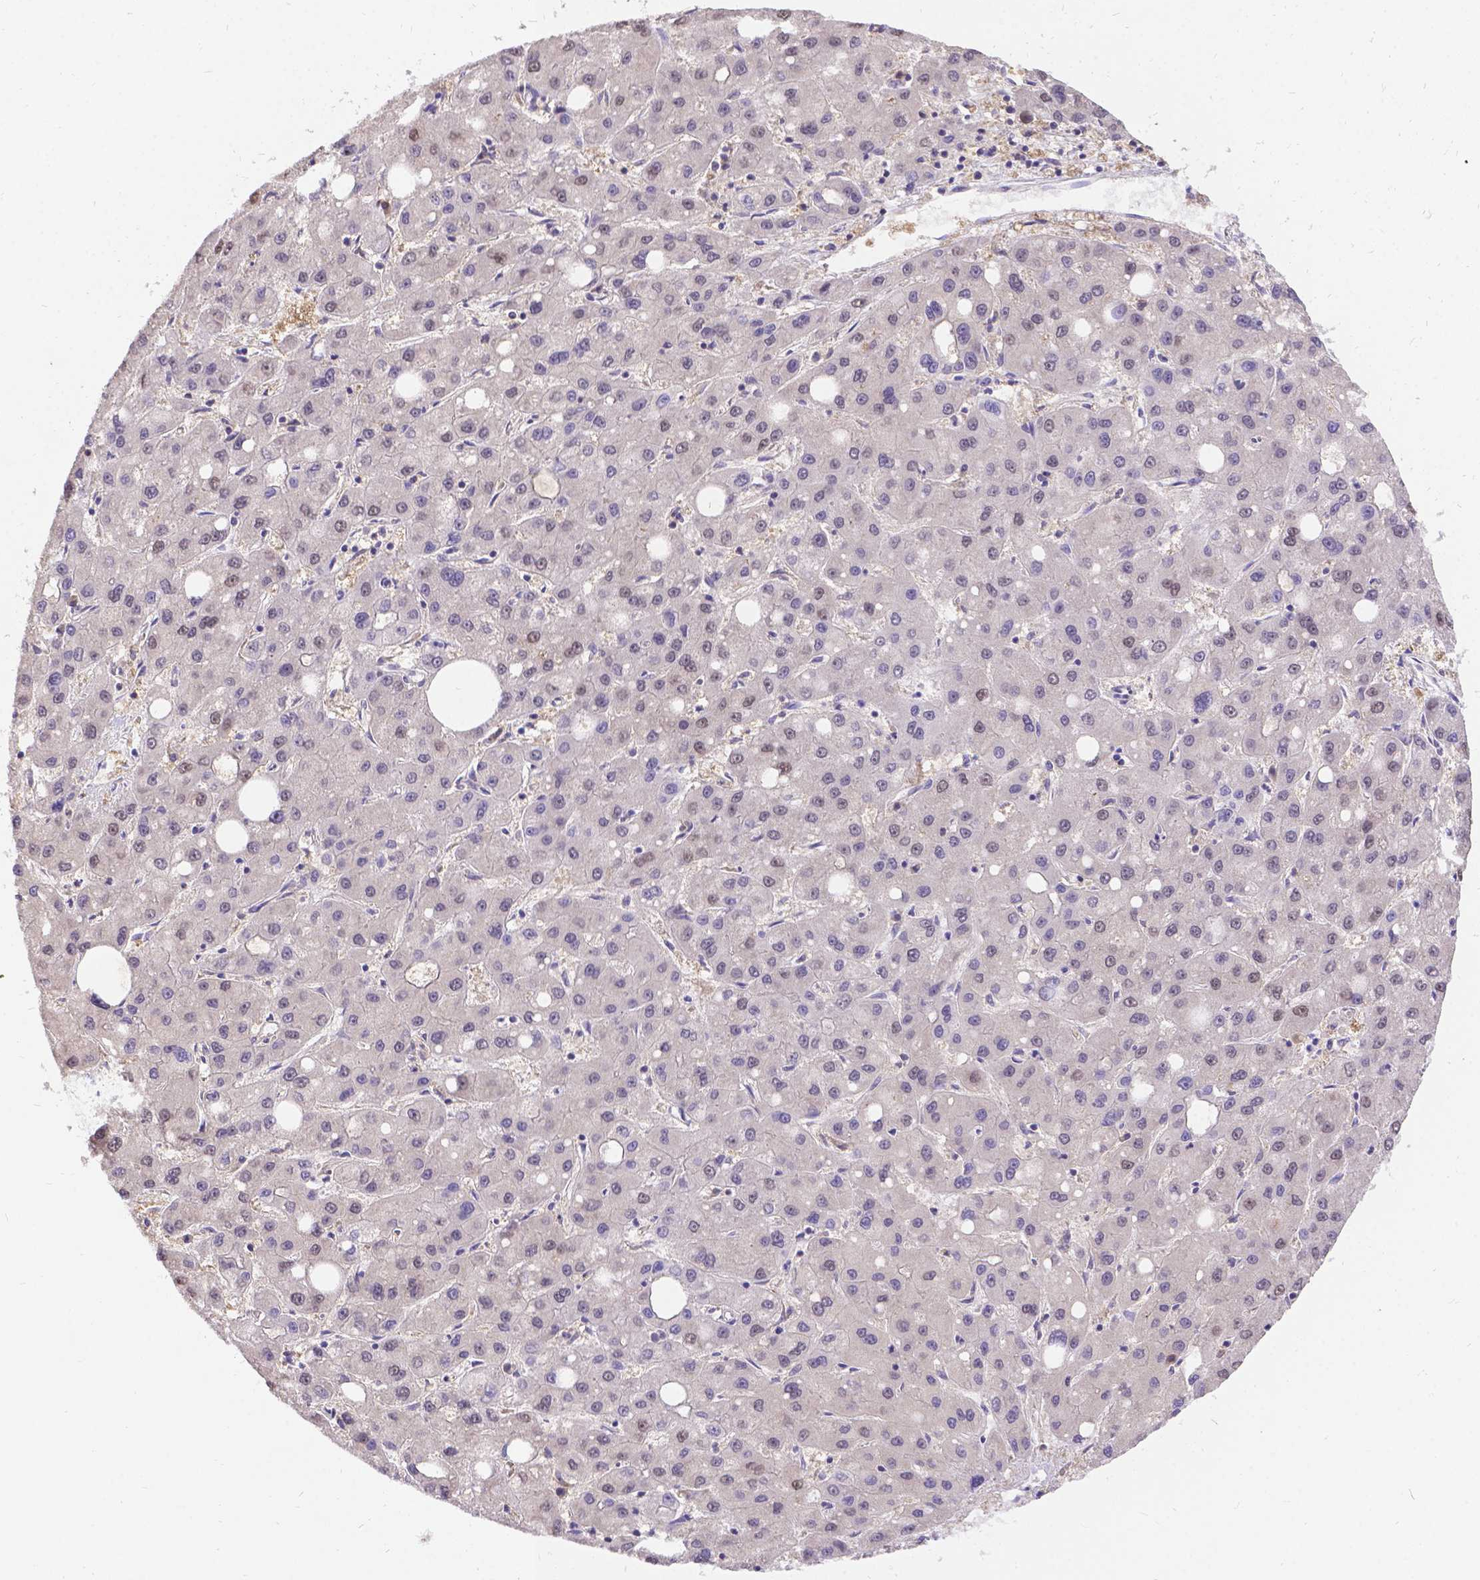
{"staining": {"intensity": "negative", "quantity": "none", "location": "none"}, "tissue": "liver cancer", "cell_type": "Tumor cells", "image_type": "cancer", "snomed": [{"axis": "morphology", "description": "Carcinoma, Hepatocellular, NOS"}, {"axis": "topography", "description": "Liver"}], "caption": "Immunohistochemistry (IHC) image of neoplastic tissue: human liver cancer (hepatocellular carcinoma) stained with DAB (3,3'-diaminobenzidine) reveals no significant protein staining in tumor cells.", "gene": "DENND6A", "patient": {"sex": "male", "age": 73}}